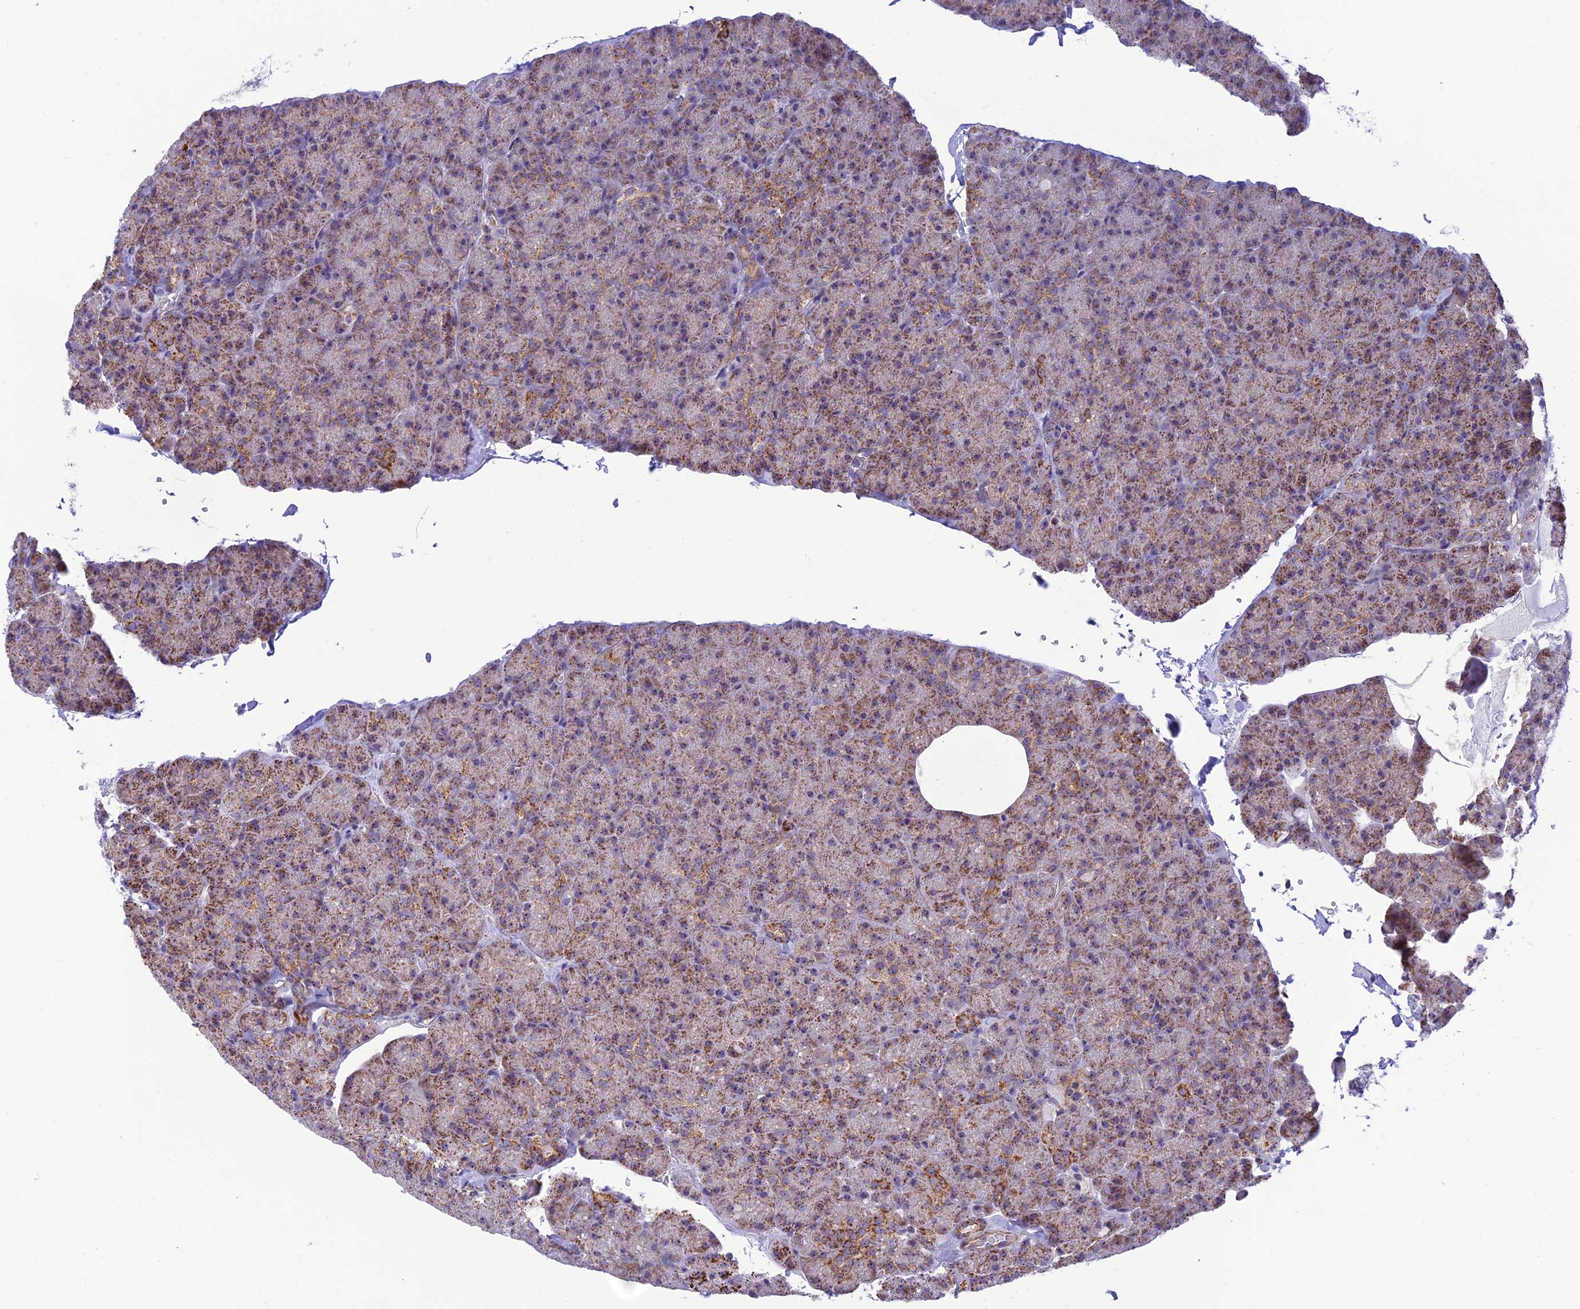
{"staining": {"intensity": "moderate", "quantity": "25%-75%", "location": "cytoplasmic/membranous,nuclear"}, "tissue": "pancreas", "cell_type": "Exocrine glandular cells", "image_type": "normal", "snomed": [{"axis": "morphology", "description": "Normal tissue, NOS"}, {"axis": "topography", "description": "Pancreas"}], "caption": "This histopathology image displays immunohistochemistry (IHC) staining of benign pancreas, with medium moderate cytoplasmic/membranous,nuclear expression in about 25%-75% of exocrine glandular cells.", "gene": "POLR1G", "patient": {"sex": "male", "age": 36}}